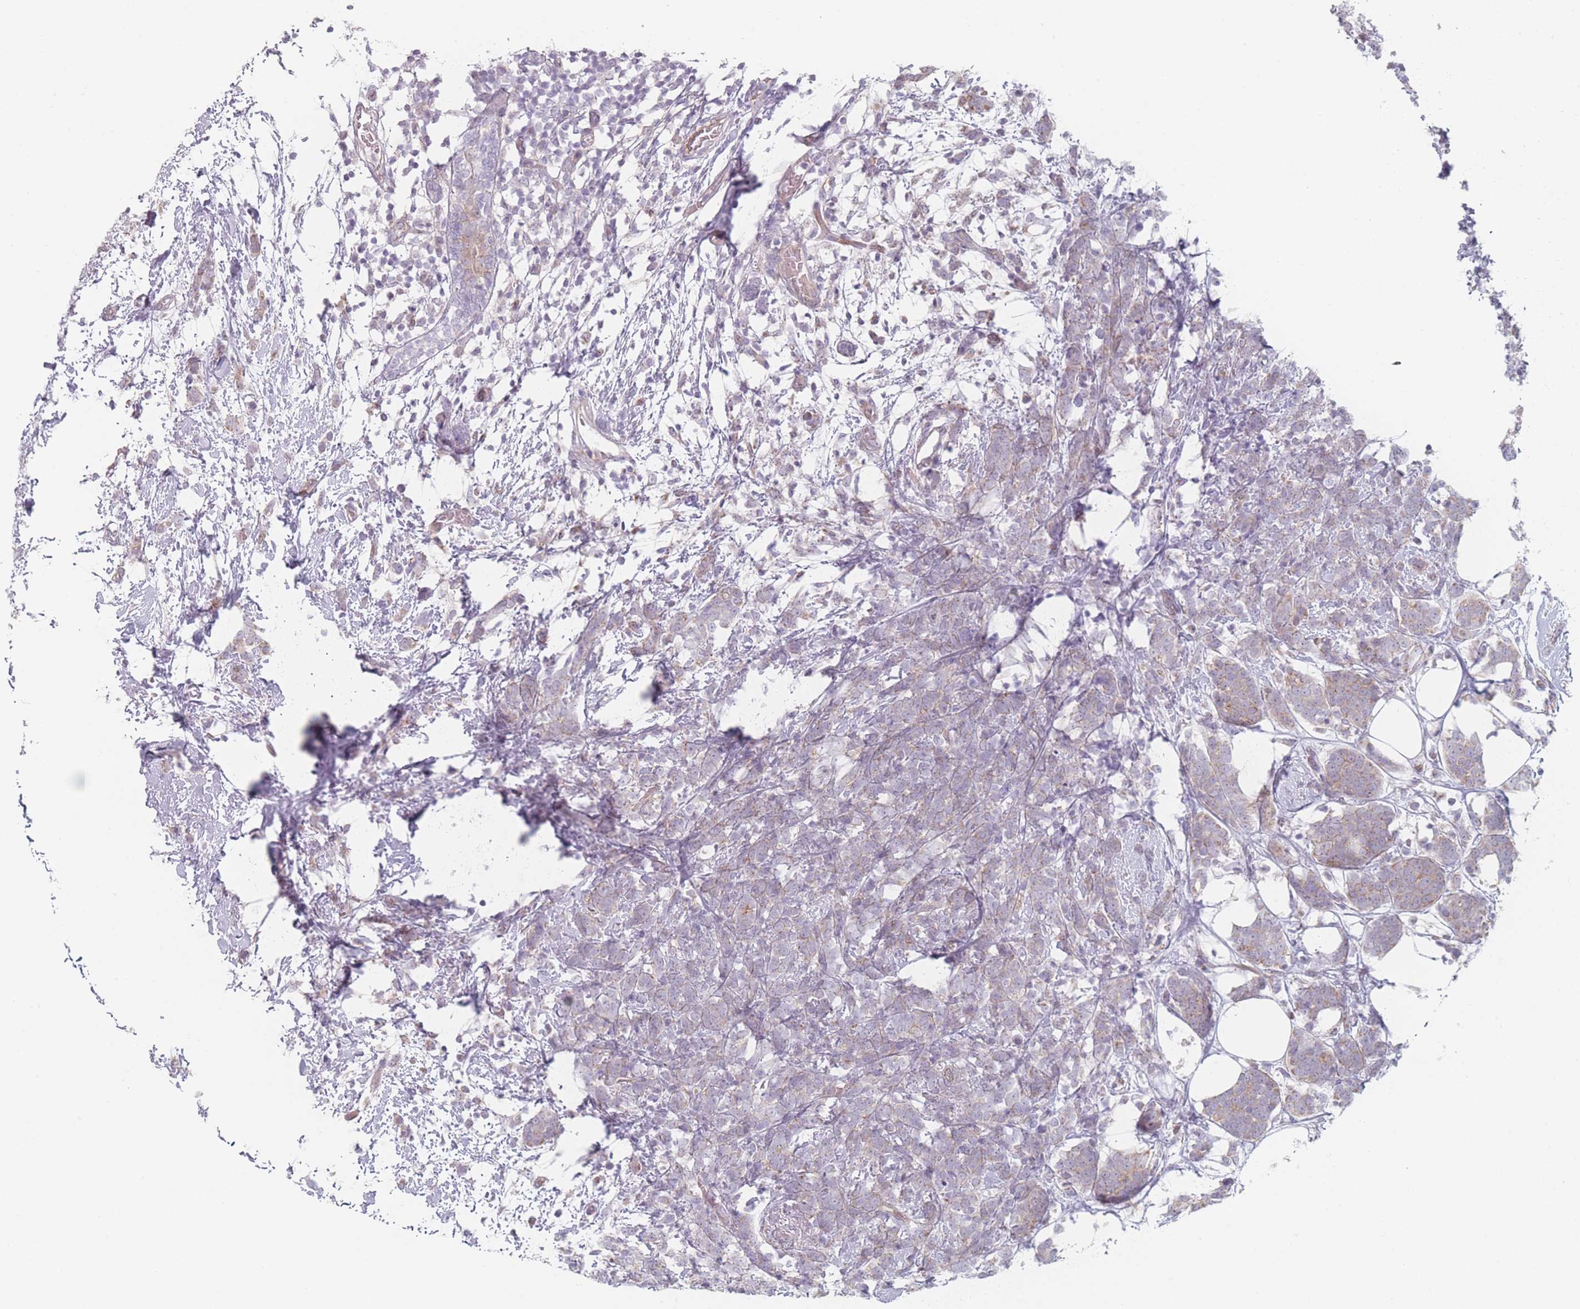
{"staining": {"intensity": "weak", "quantity": "25%-75%", "location": "cytoplasmic/membranous"}, "tissue": "breast cancer", "cell_type": "Tumor cells", "image_type": "cancer", "snomed": [{"axis": "morphology", "description": "Lobular carcinoma"}, {"axis": "topography", "description": "Breast"}], "caption": "This is an image of immunohistochemistry (IHC) staining of lobular carcinoma (breast), which shows weak expression in the cytoplasmic/membranous of tumor cells.", "gene": "RNF4", "patient": {"sex": "female", "age": 58}}